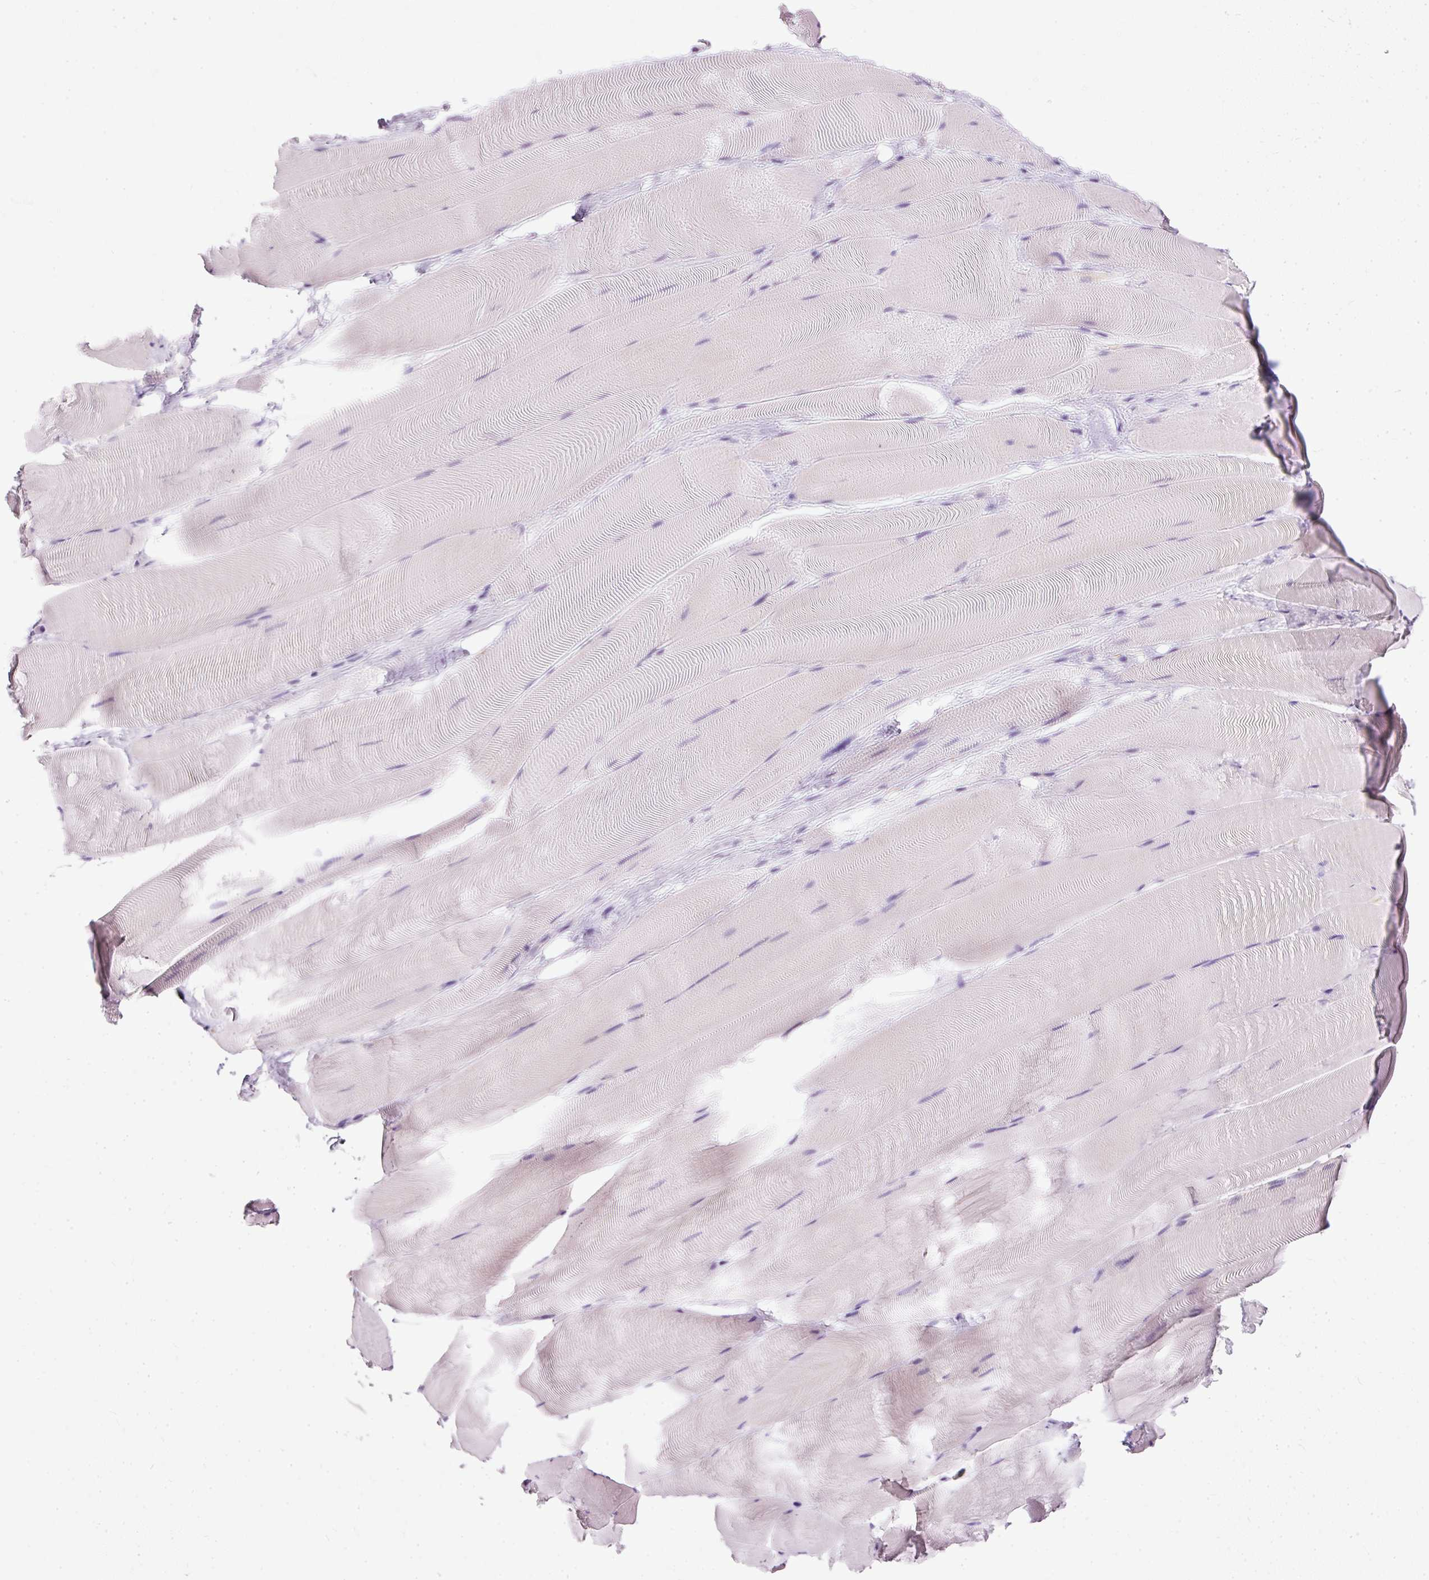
{"staining": {"intensity": "negative", "quantity": "none", "location": "none"}, "tissue": "skeletal muscle", "cell_type": "Myocytes", "image_type": "normal", "snomed": [{"axis": "morphology", "description": "Normal tissue, NOS"}, {"axis": "topography", "description": "Skeletal muscle"}], "caption": "Immunohistochemistry photomicrograph of benign skeletal muscle stained for a protein (brown), which shows no staining in myocytes. (DAB (3,3'-diaminobenzidine) immunohistochemistry with hematoxylin counter stain).", "gene": "PDE6B", "patient": {"sex": "female", "age": 64}}